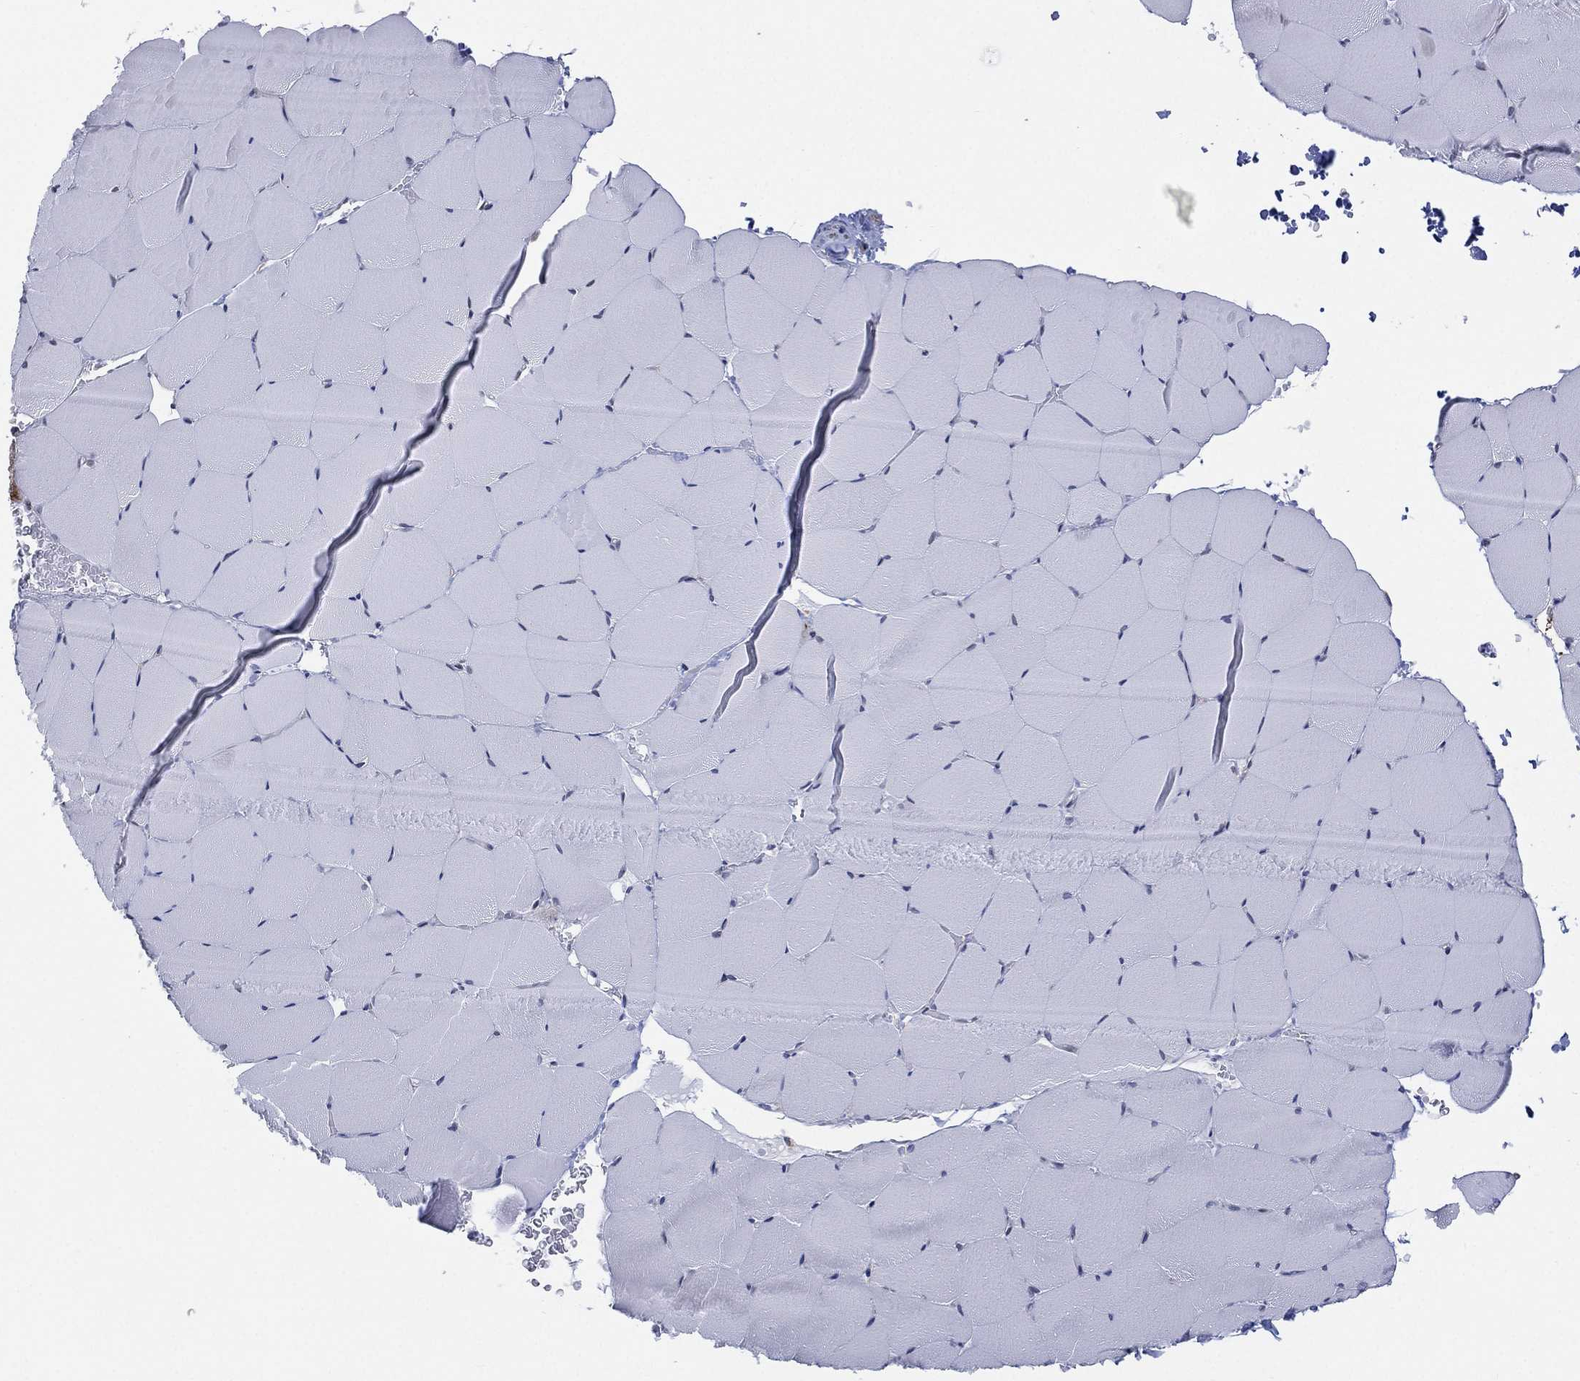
{"staining": {"intensity": "negative", "quantity": "none", "location": "none"}, "tissue": "skeletal muscle", "cell_type": "Myocytes", "image_type": "normal", "snomed": [{"axis": "morphology", "description": "Normal tissue, NOS"}, {"axis": "topography", "description": "Skeletal muscle"}], "caption": "Protein analysis of normal skeletal muscle exhibits no significant staining in myocytes. Nuclei are stained in blue.", "gene": "INA", "patient": {"sex": "female", "age": 37}}